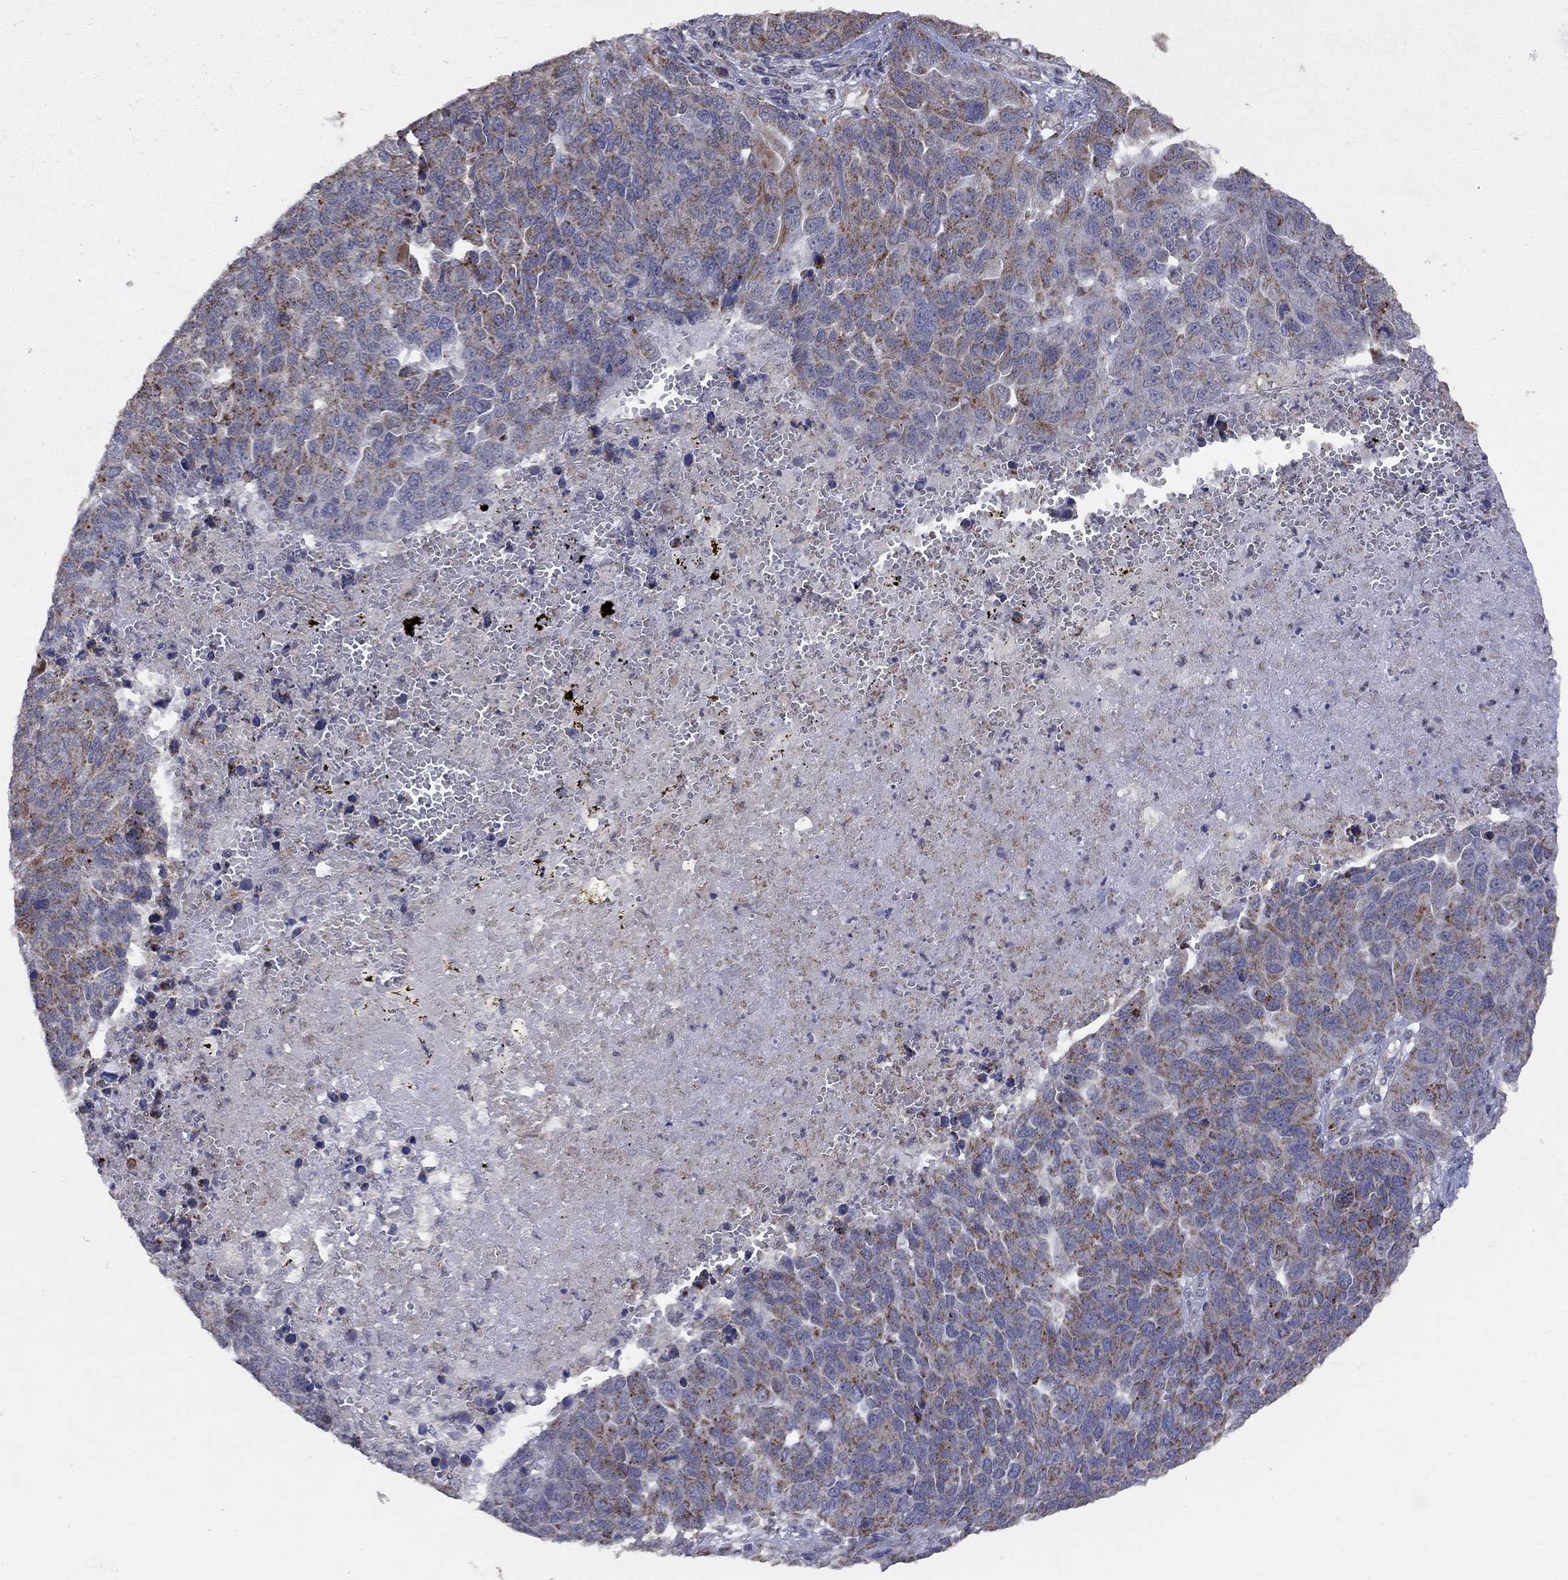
{"staining": {"intensity": "strong", "quantity": "25%-75%", "location": "cytoplasmic/membranous"}, "tissue": "ovarian cancer", "cell_type": "Tumor cells", "image_type": "cancer", "snomed": [{"axis": "morphology", "description": "Cystadenocarcinoma, serous, NOS"}, {"axis": "topography", "description": "Ovary"}], "caption": "Ovarian cancer (serous cystadenocarcinoma) stained with a protein marker reveals strong staining in tumor cells.", "gene": "NDUFB1", "patient": {"sex": "female", "age": 87}}